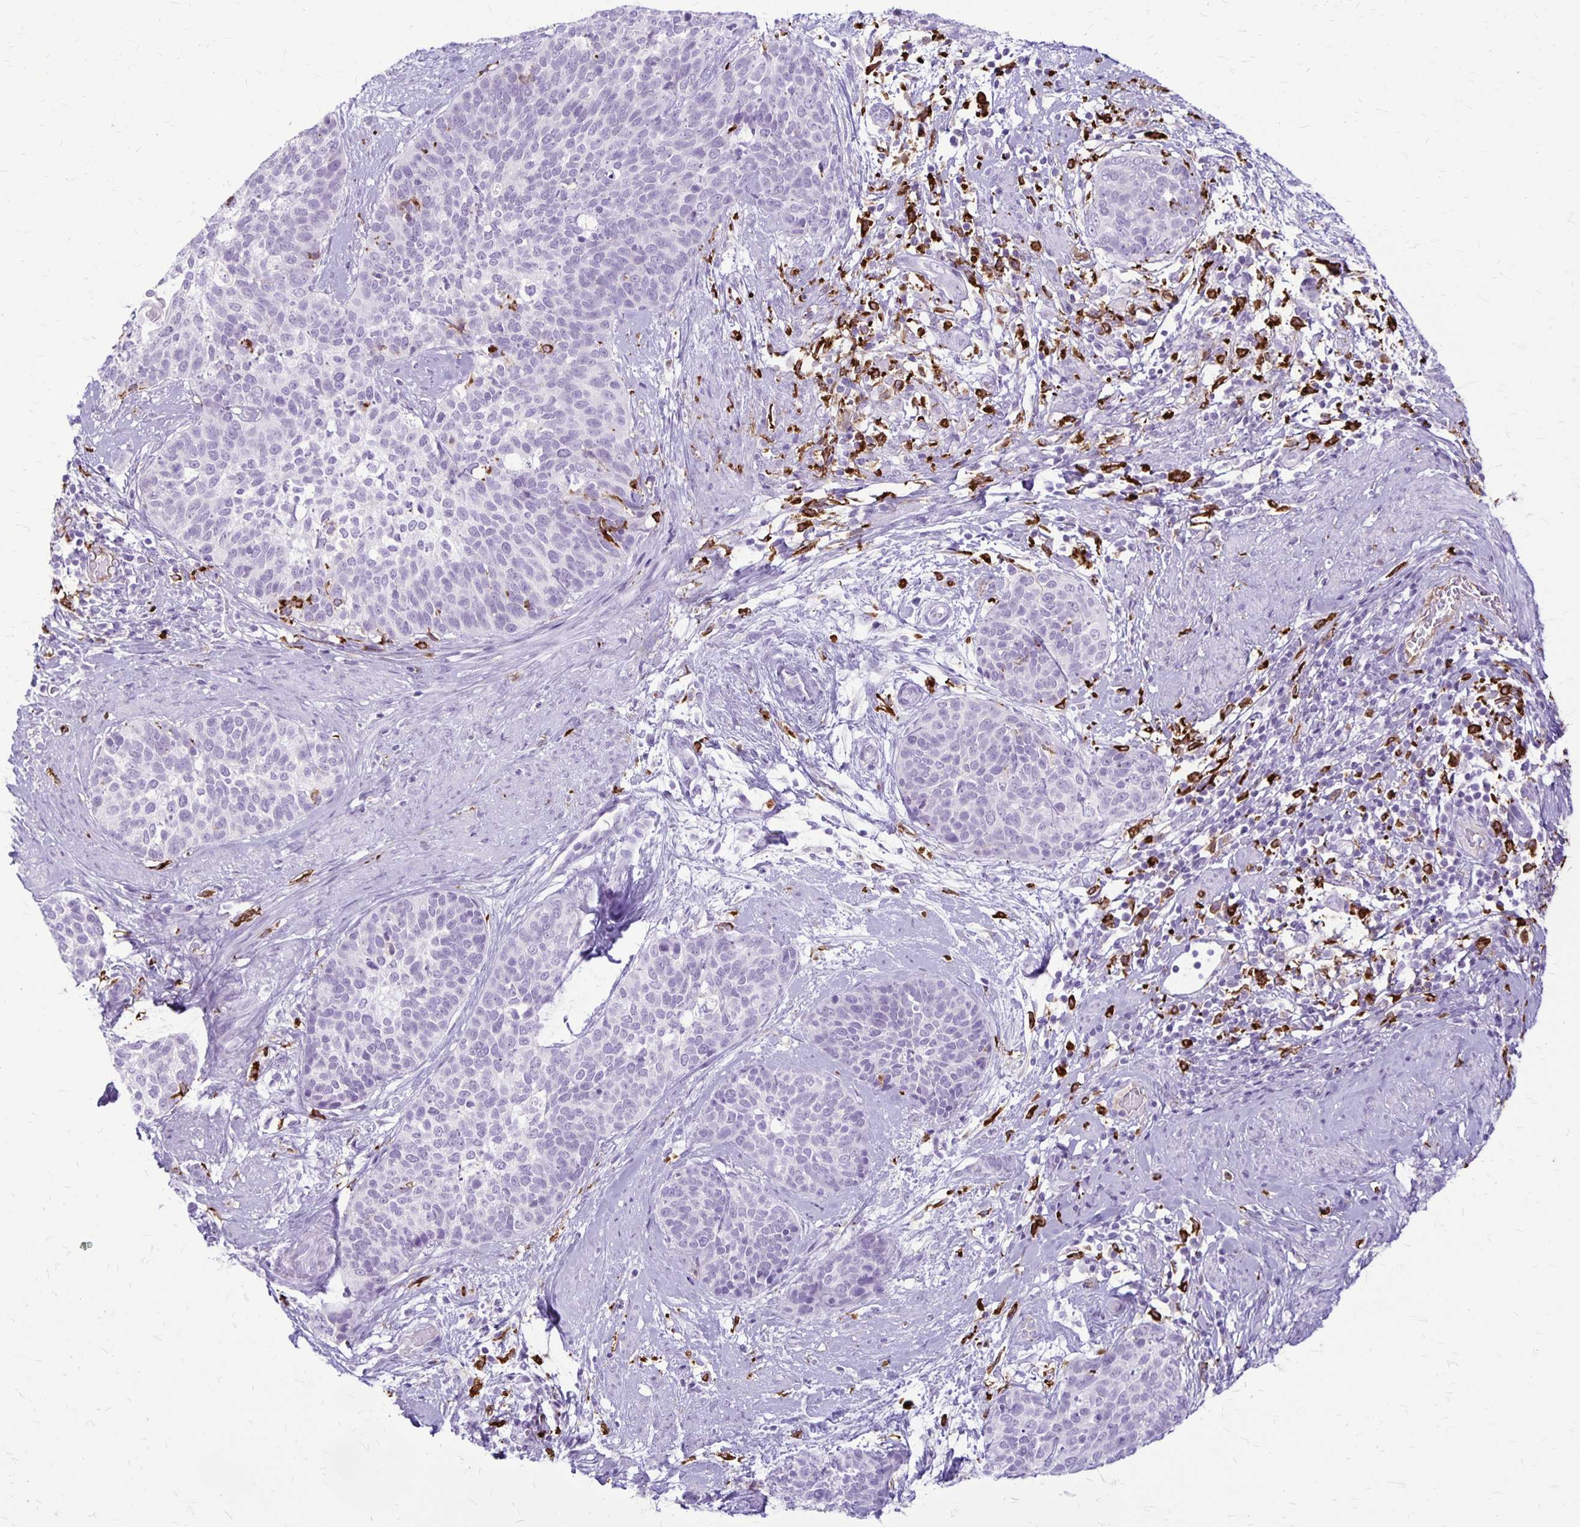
{"staining": {"intensity": "negative", "quantity": "none", "location": "none"}, "tissue": "cervical cancer", "cell_type": "Tumor cells", "image_type": "cancer", "snomed": [{"axis": "morphology", "description": "Squamous cell carcinoma, NOS"}, {"axis": "topography", "description": "Cervix"}], "caption": "The image exhibits no staining of tumor cells in cervical cancer (squamous cell carcinoma).", "gene": "RTN1", "patient": {"sex": "female", "age": 69}}